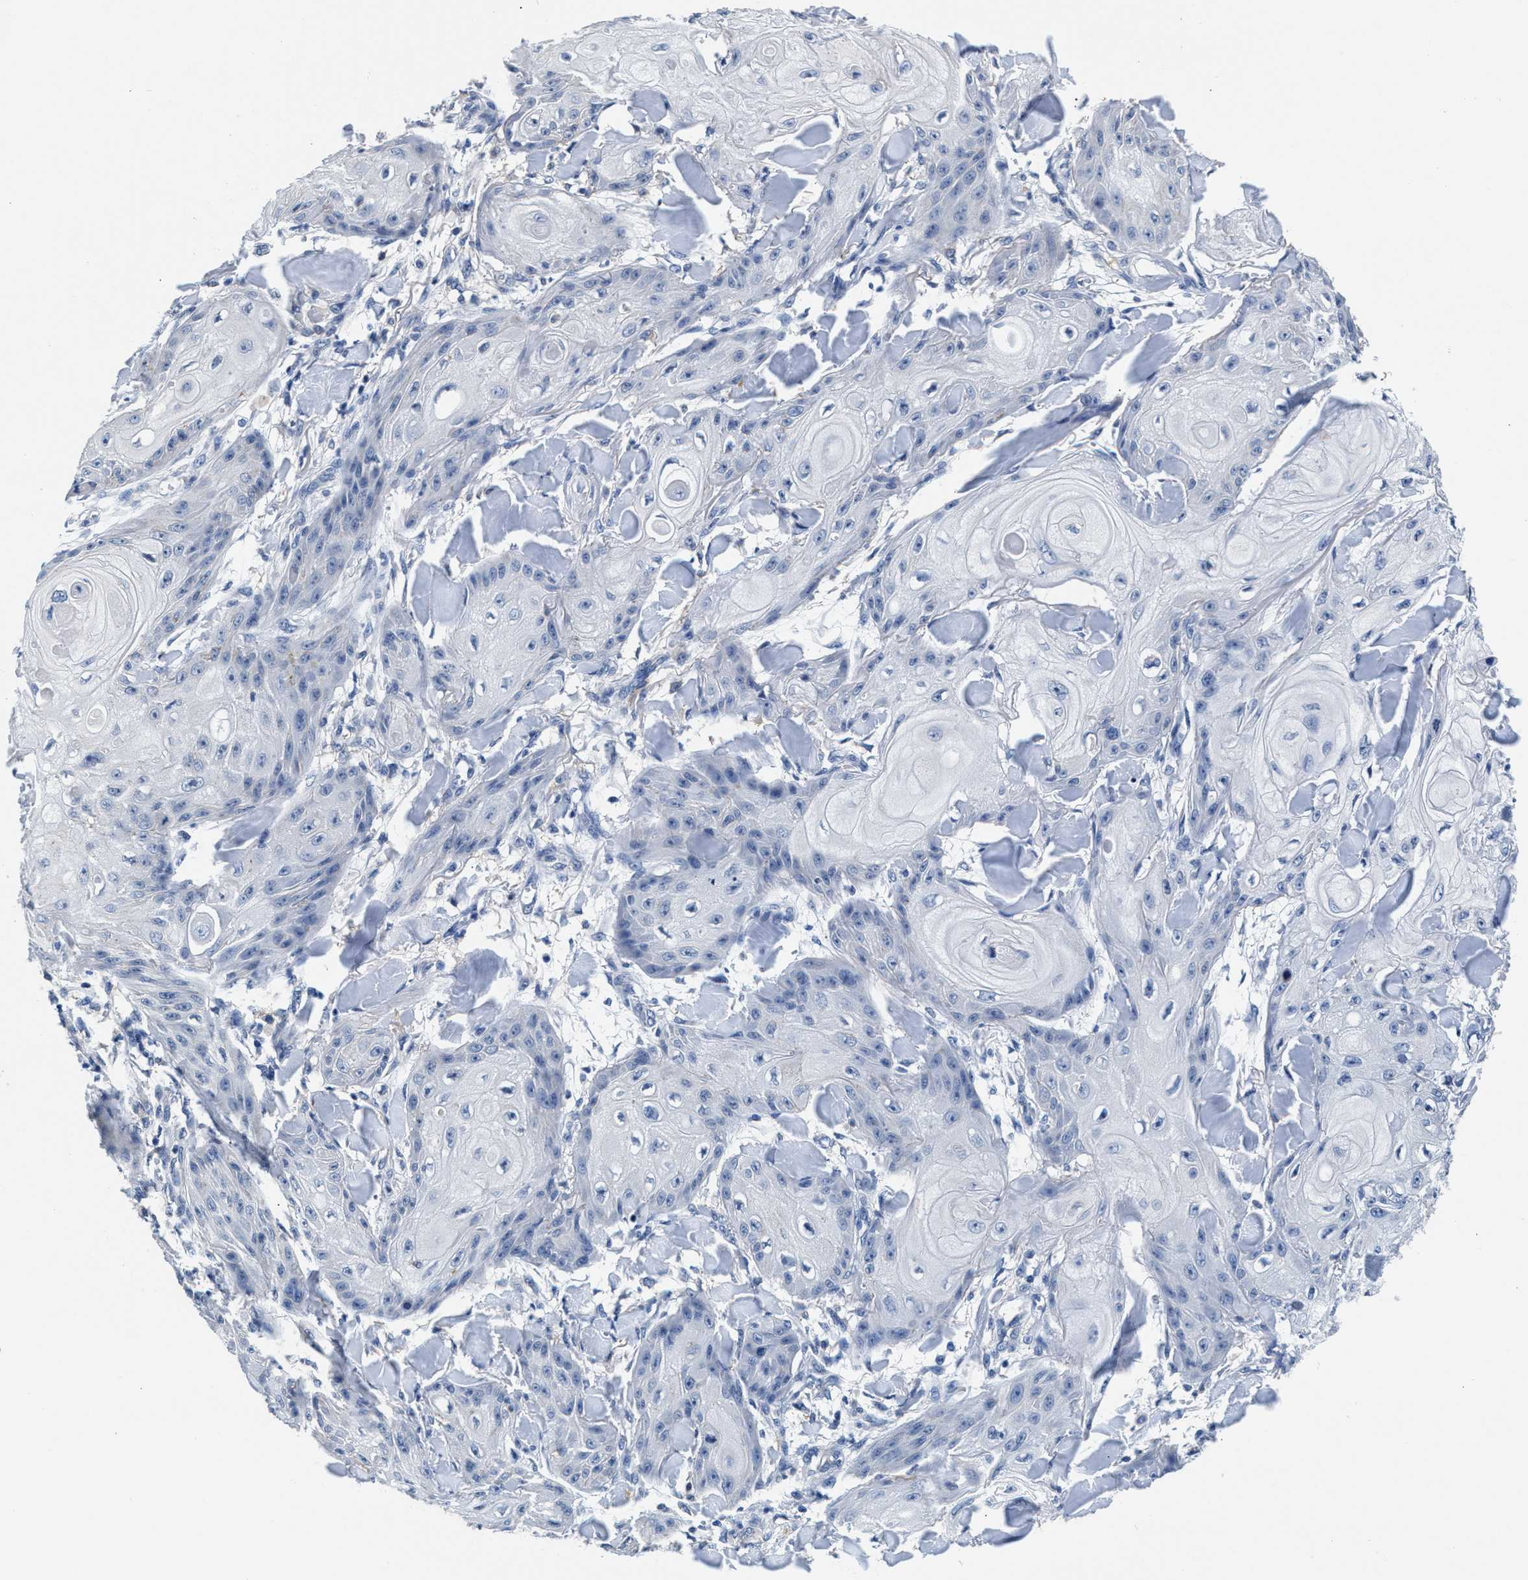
{"staining": {"intensity": "negative", "quantity": "none", "location": "none"}, "tissue": "skin cancer", "cell_type": "Tumor cells", "image_type": "cancer", "snomed": [{"axis": "morphology", "description": "Squamous cell carcinoma, NOS"}, {"axis": "topography", "description": "Skin"}], "caption": "Tumor cells show no significant protein positivity in skin squamous cell carcinoma.", "gene": "MYH3", "patient": {"sex": "male", "age": 74}}